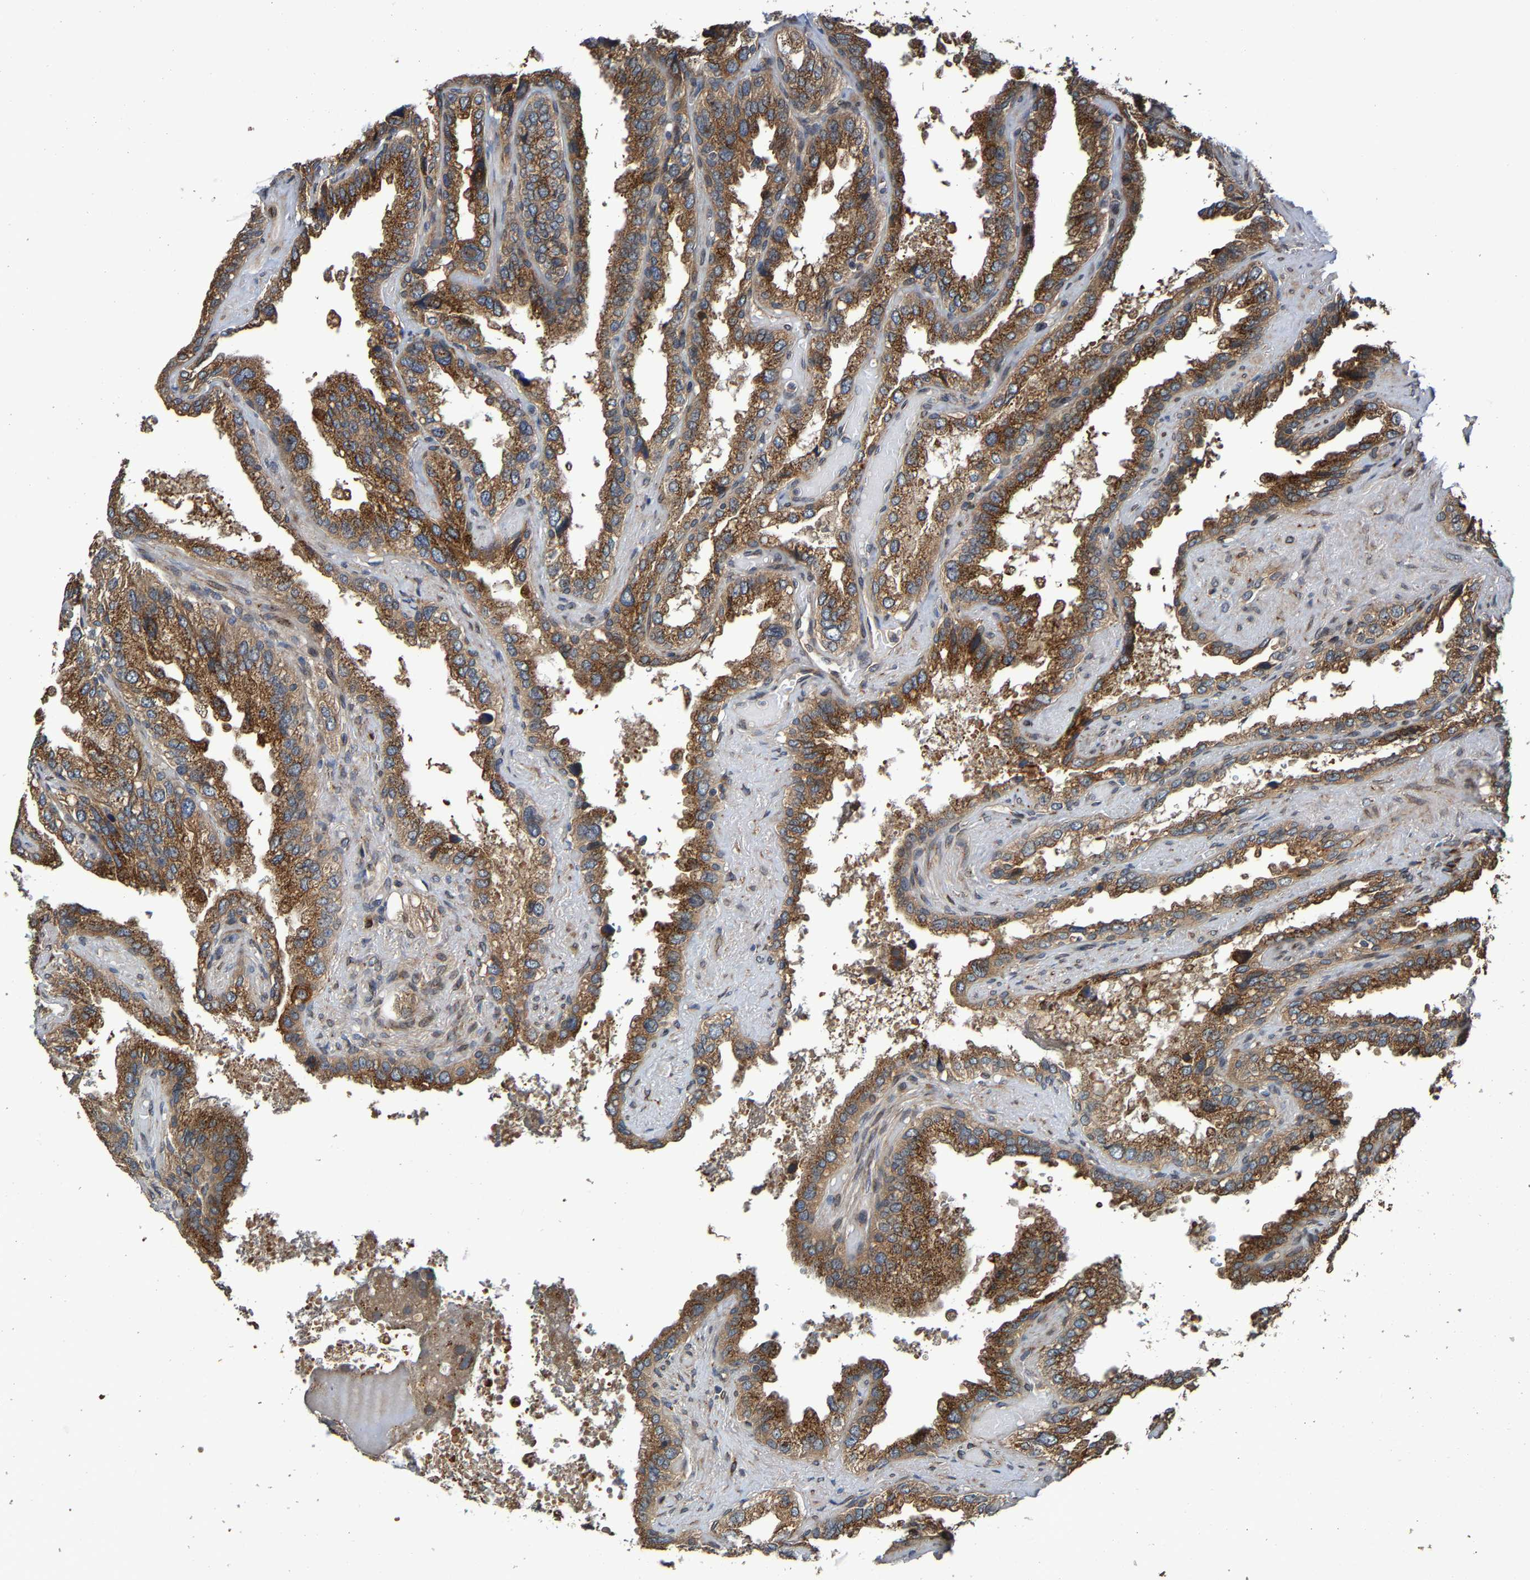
{"staining": {"intensity": "moderate", "quantity": ">75%", "location": "cytoplasmic/membranous"}, "tissue": "seminal vesicle", "cell_type": "Glandular cells", "image_type": "normal", "snomed": [{"axis": "morphology", "description": "Normal tissue, NOS"}, {"axis": "topography", "description": "Seminal veicle"}], "caption": "IHC micrograph of benign seminal vesicle stained for a protein (brown), which reveals medium levels of moderate cytoplasmic/membranous expression in approximately >75% of glandular cells.", "gene": "MACC1", "patient": {"sex": "male", "age": 68}}